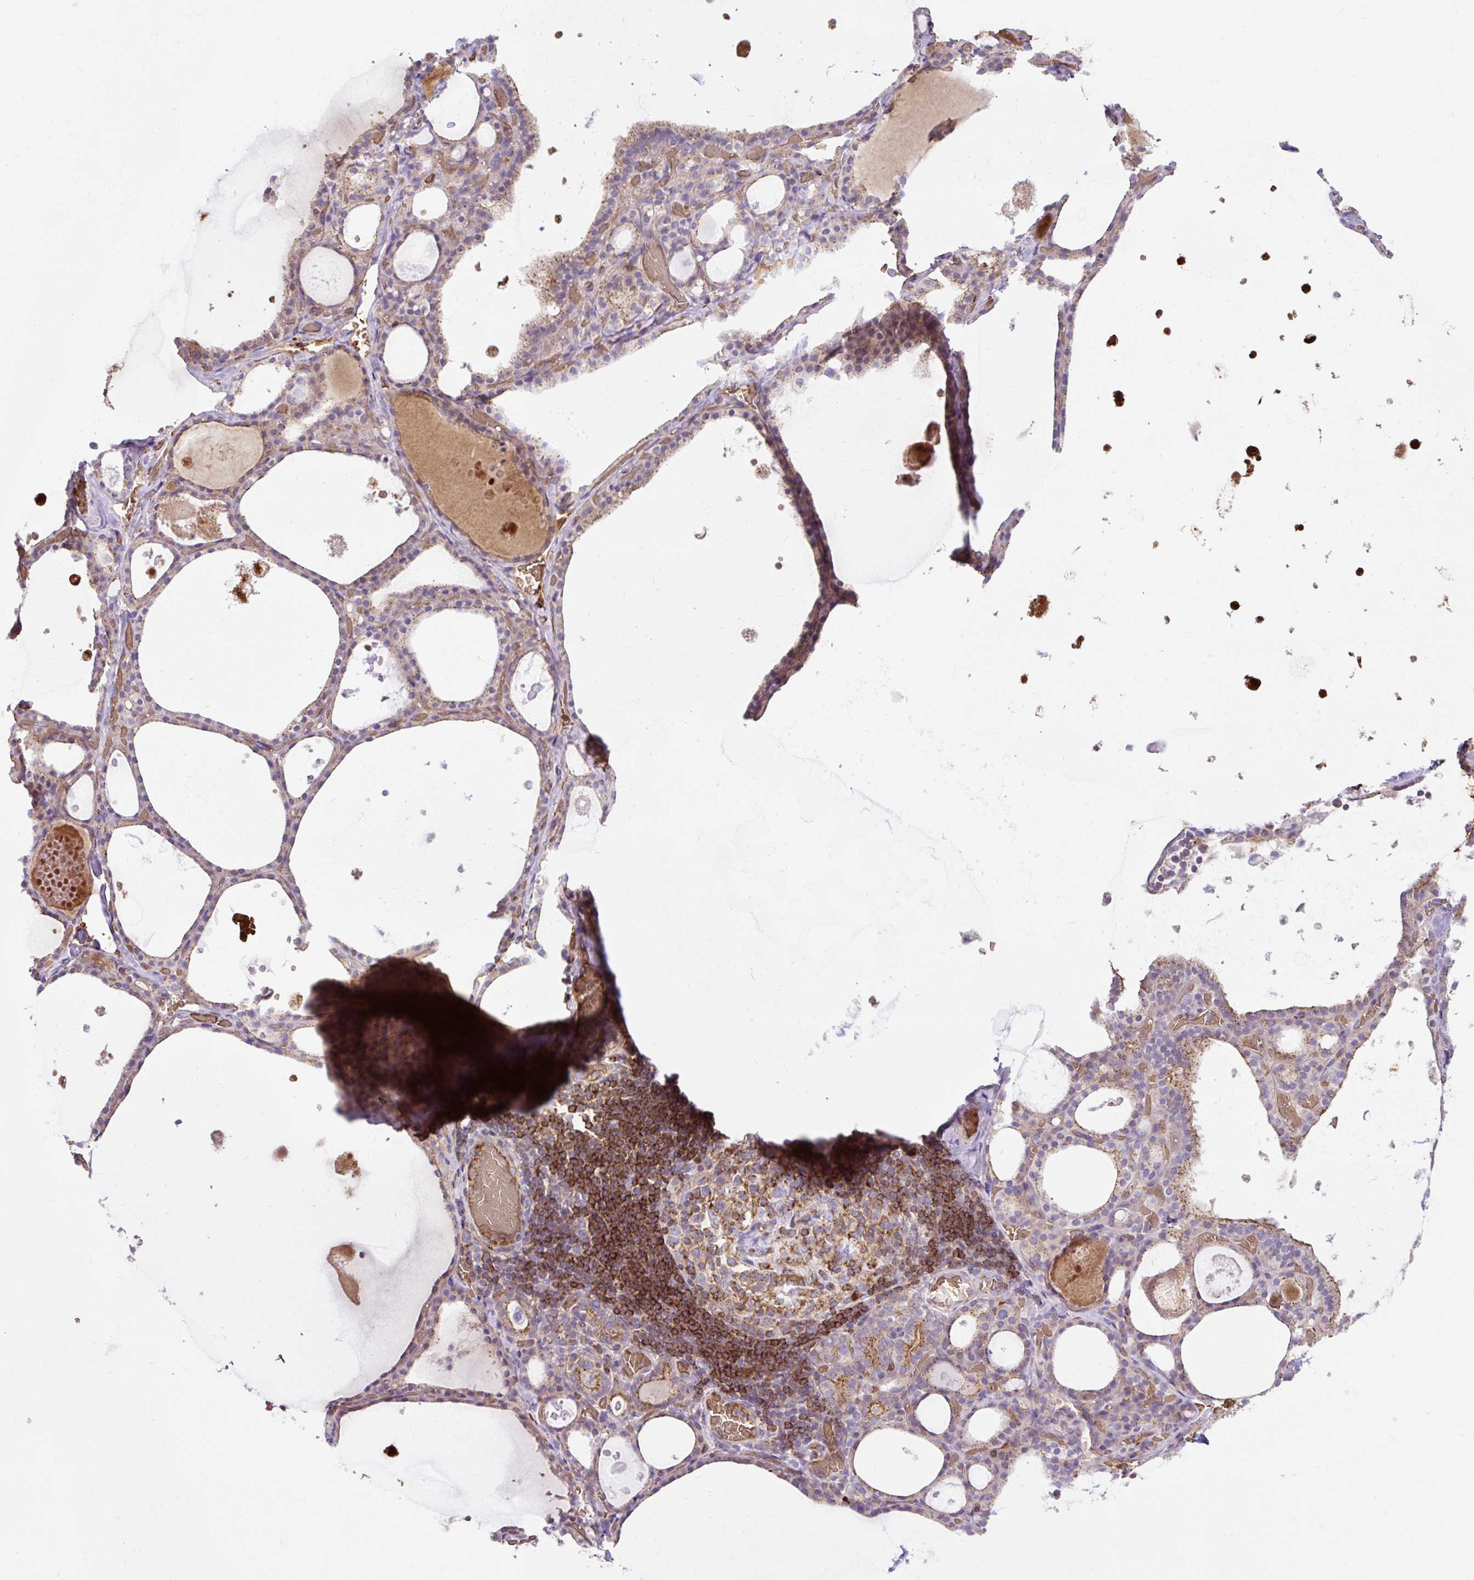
{"staining": {"intensity": "moderate", "quantity": "25%-75%", "location": "cytoplasmic/membranous"}, "tissue": "thyroid gland", "cell_type": "Glandular cells", "image_type": "normal", "snomed": [{"axis": "morphology", "description": "Normal tissue, NOS"}, {"axis": "topography", "description": "Thyroid gland"}], "caption": "The immunohistochemical stain shows moderate cytoplasmic/membranous staining in glandular cells of unremarkable thyroid gland. (DAB IHC, brown staining for protein, blue staining for nuclei).", "gene": "HIP1R", "patient": {"sex": "male", "age": 56}}